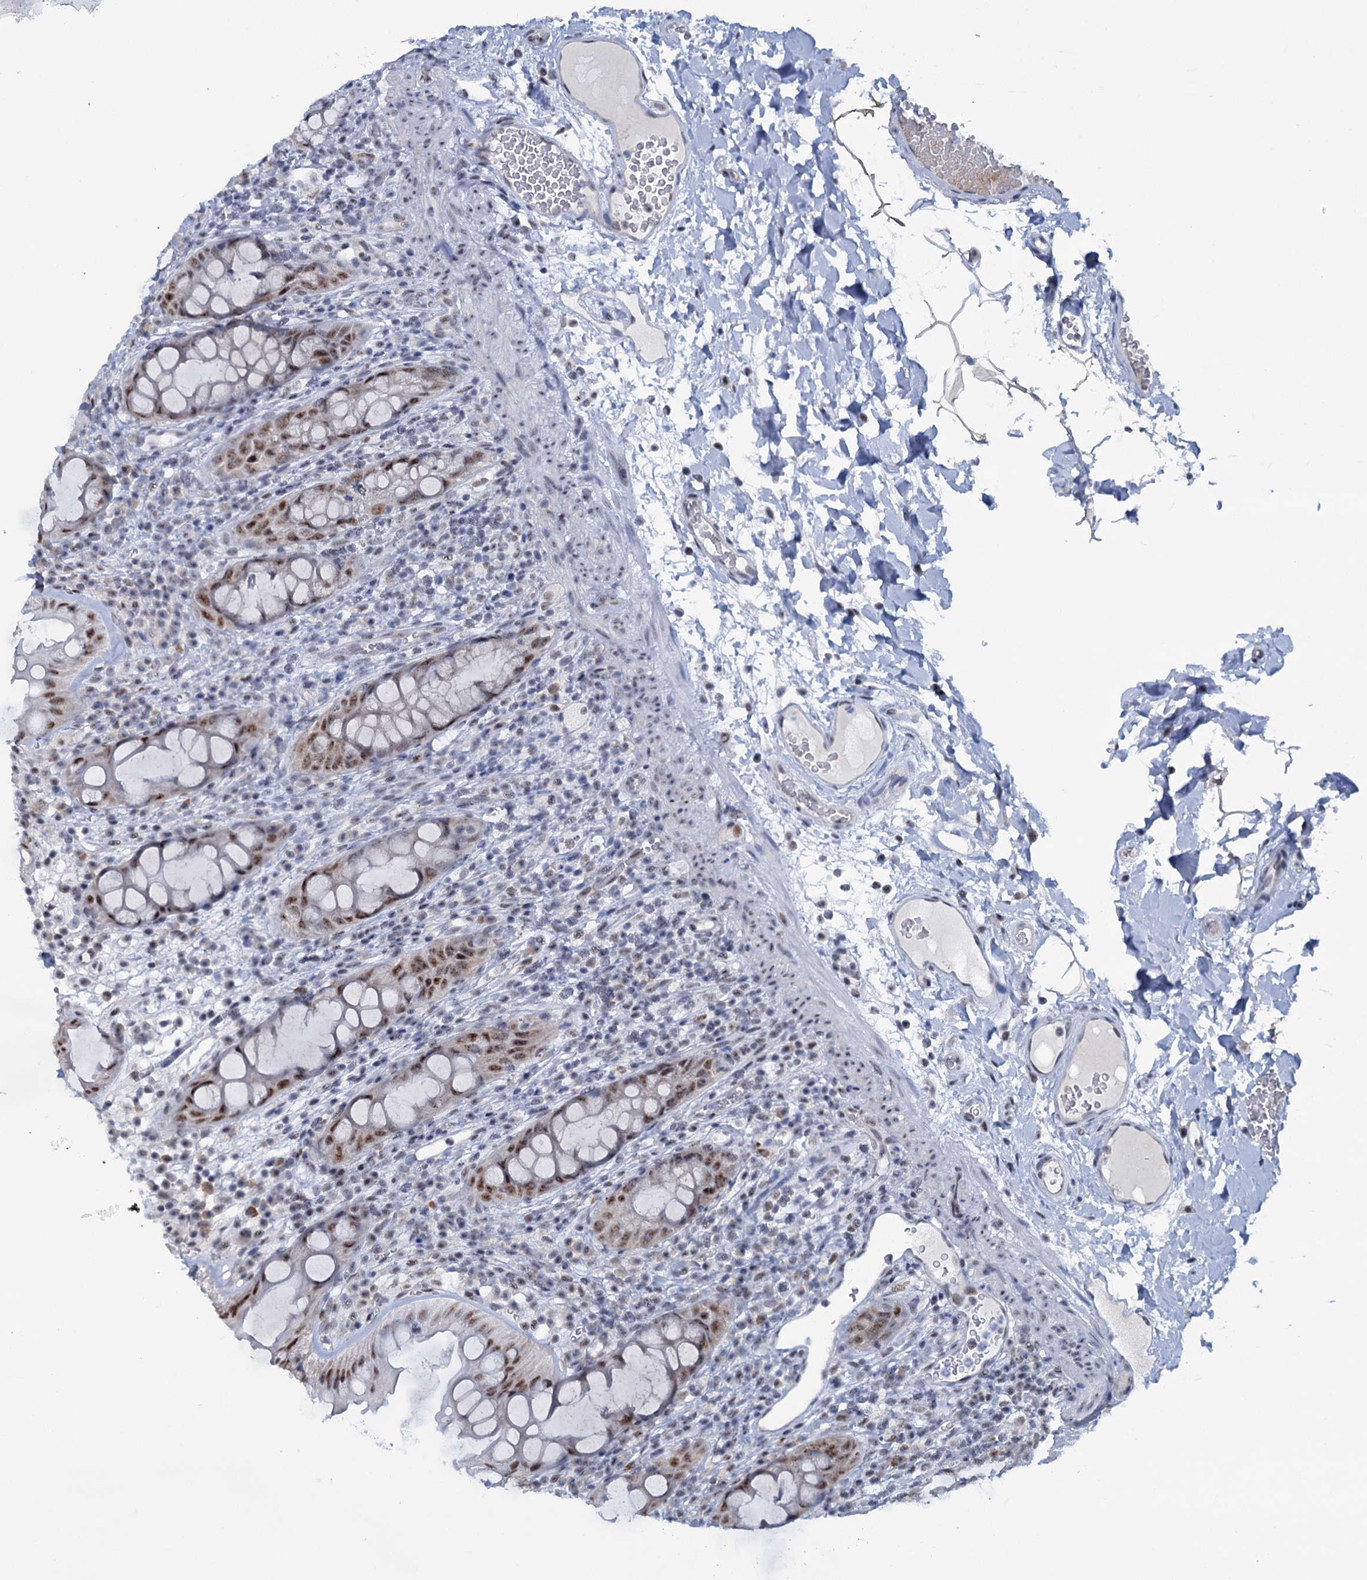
{"staining": {"intensity": "moderate", "quantity": ">75%", "location": "nuclear"}, "tissue": "rectum", "cell_type": "Glandular cells", "image_type": "normal", "snomed": [{"axis": "morphology", "description": "Normal tissue, NOS"}, {"axis": "topography", "description": "Rectum"}], "caption": "Protein staining of normal rectum demonstrates moderate nuclear staining in about >75% of glandular cells. (DAB (3,3'-diaminobenzidine) = brown stain, brightfield microscopy at high magnification).", "gene": "SREK1", "patient": {"sex": "female", "age": 57}}